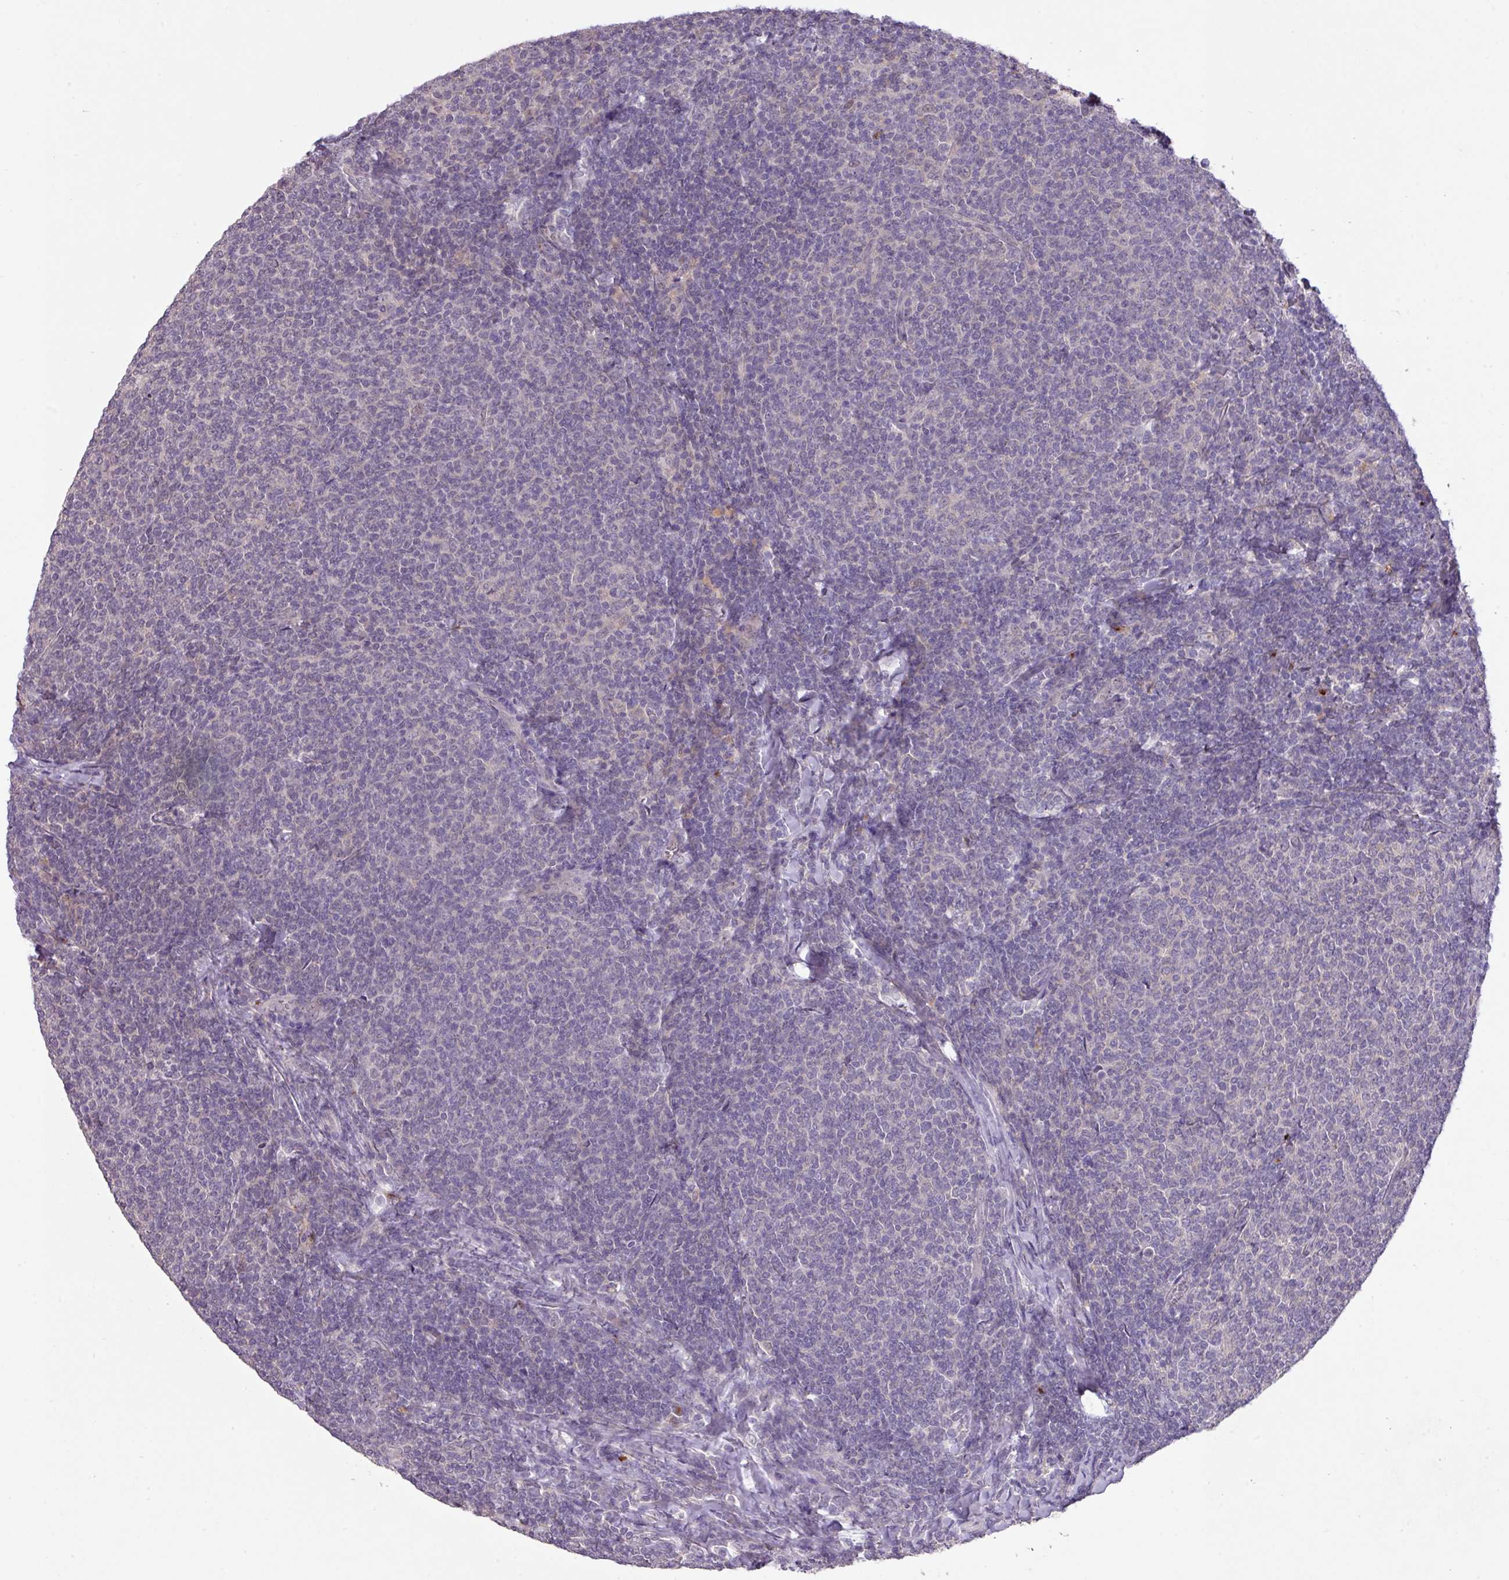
{"staining": {"intensity": "negative", "quantity": "none", "location": "none"}, "tissue": "lymphoma", "cell_type": "Tumor cells", "image_type": "cancer", "snomed": [{"axis": "morphology", "description": "Malignant lymphoma, non-Hodgkin's type, Low grade"}, {"axis": "topography", "description": "Lymph node"}], "caption": "IHC image of human lymphoma stained for a protein (brown), which displays no positivity in tumor cells. (DAB (3,3'-diaminobenzidine) IHC, high magnification).", "gene": "PRADC1", "patient": {"sex": "male", "age": 52}}